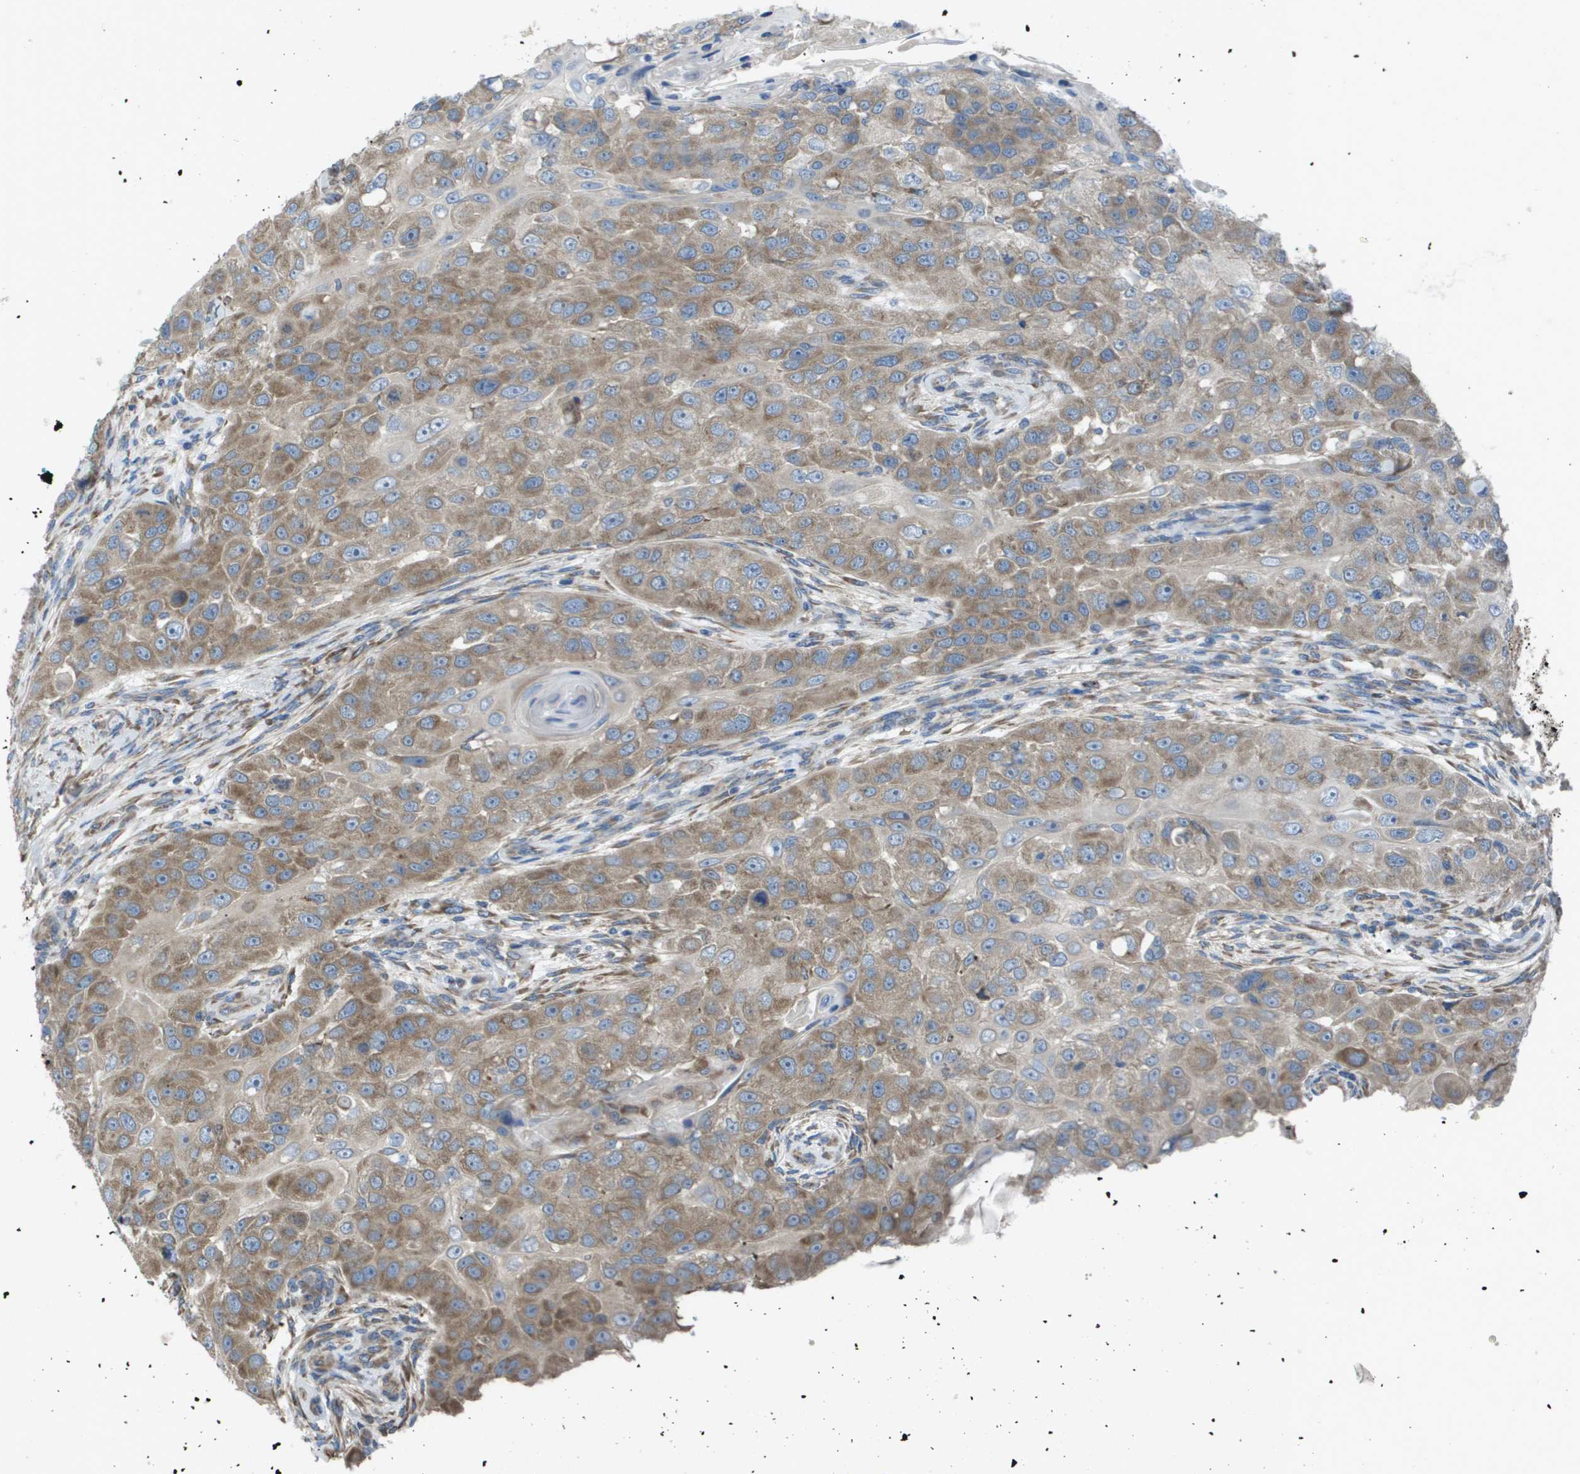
{"staining": {"intensity": "moderate", "quantity": ">75%", "location": "cytoplasmic/membranous"}, "tissue": "head and neck cancer", "cell_type": "Tumor cells", "image_type": "cancer", "snomed": [{"axis": "morphology", "description": "Normal tissue, NOS"}, {"axis": "morphology", "description": "Squamous cell carcinoma, NOS"}, {"axis": "topography", "description": "Skeletal muscle"}, {"axis": "topography", "description": "Head-Neck"}], "caption": "Head and neck cancer (squamous cell carcinoma) stained for a protein (brown) reveals moderate cytoplasmic/membranous positive positivity in approximately >75% of tumor cells.", "gene": "CLCN2", "patient": {"sex": "male", "age": 51}}